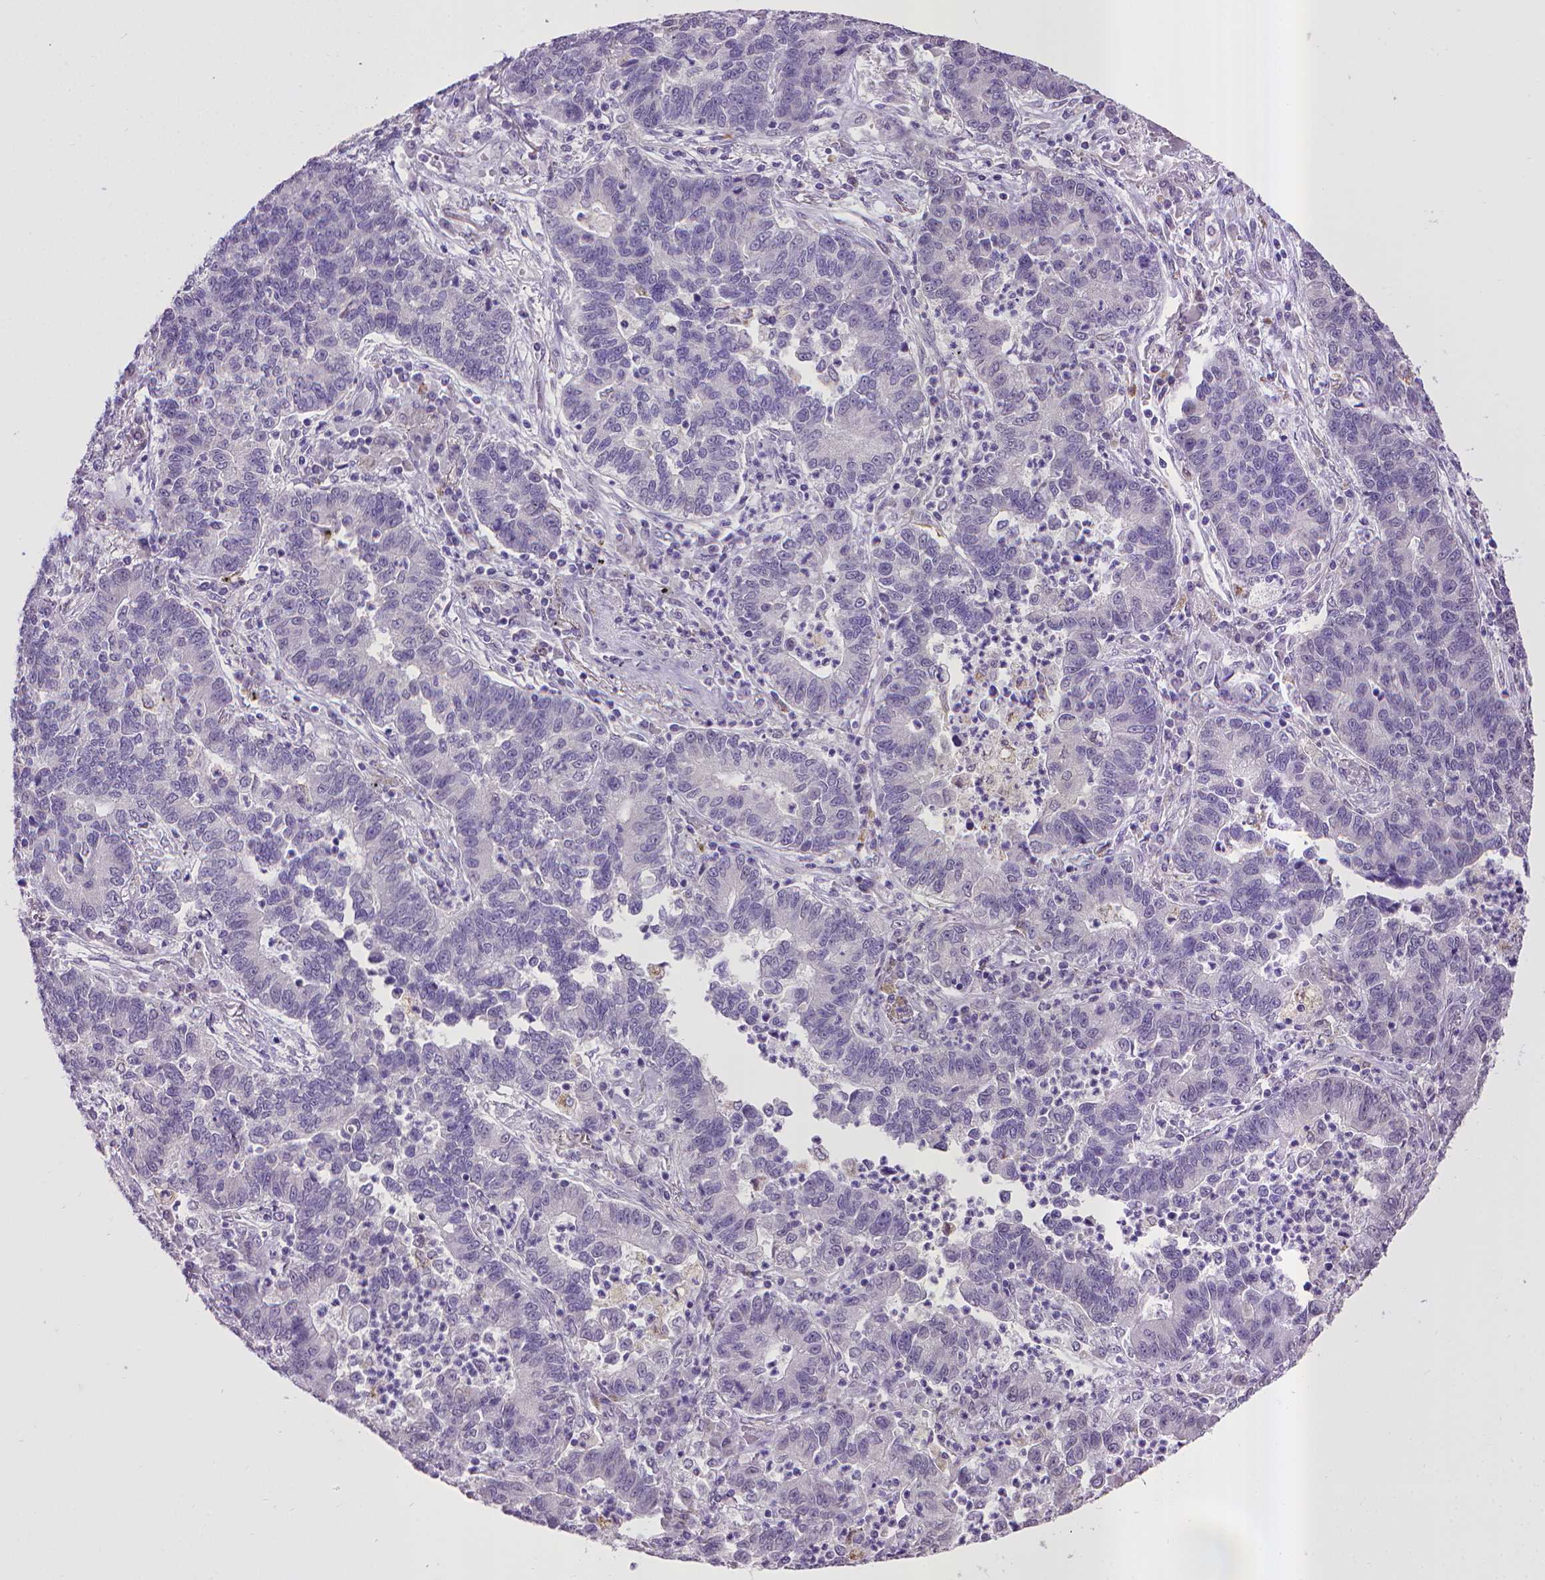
{"staining": {"intensity": "negative", "quantity": "none", "location": "none"}, "tissue": "lung cancer", "cell_type": "Tumor cells", "image_type": "cancer", "snomed": [{"axis": "morphology", "description": "Adenocarcinoma, NOS"}, {"axis": "topography", "description": "Lung"}], "caption": "Immunohistochemistry photomicrograph of lung cancer (adenocarcinoma) stained for a protein (brown), which demonstrates no staining in tumor cells.", "gene": "KMO", "patient": {"sex": "female", "age": 57}}